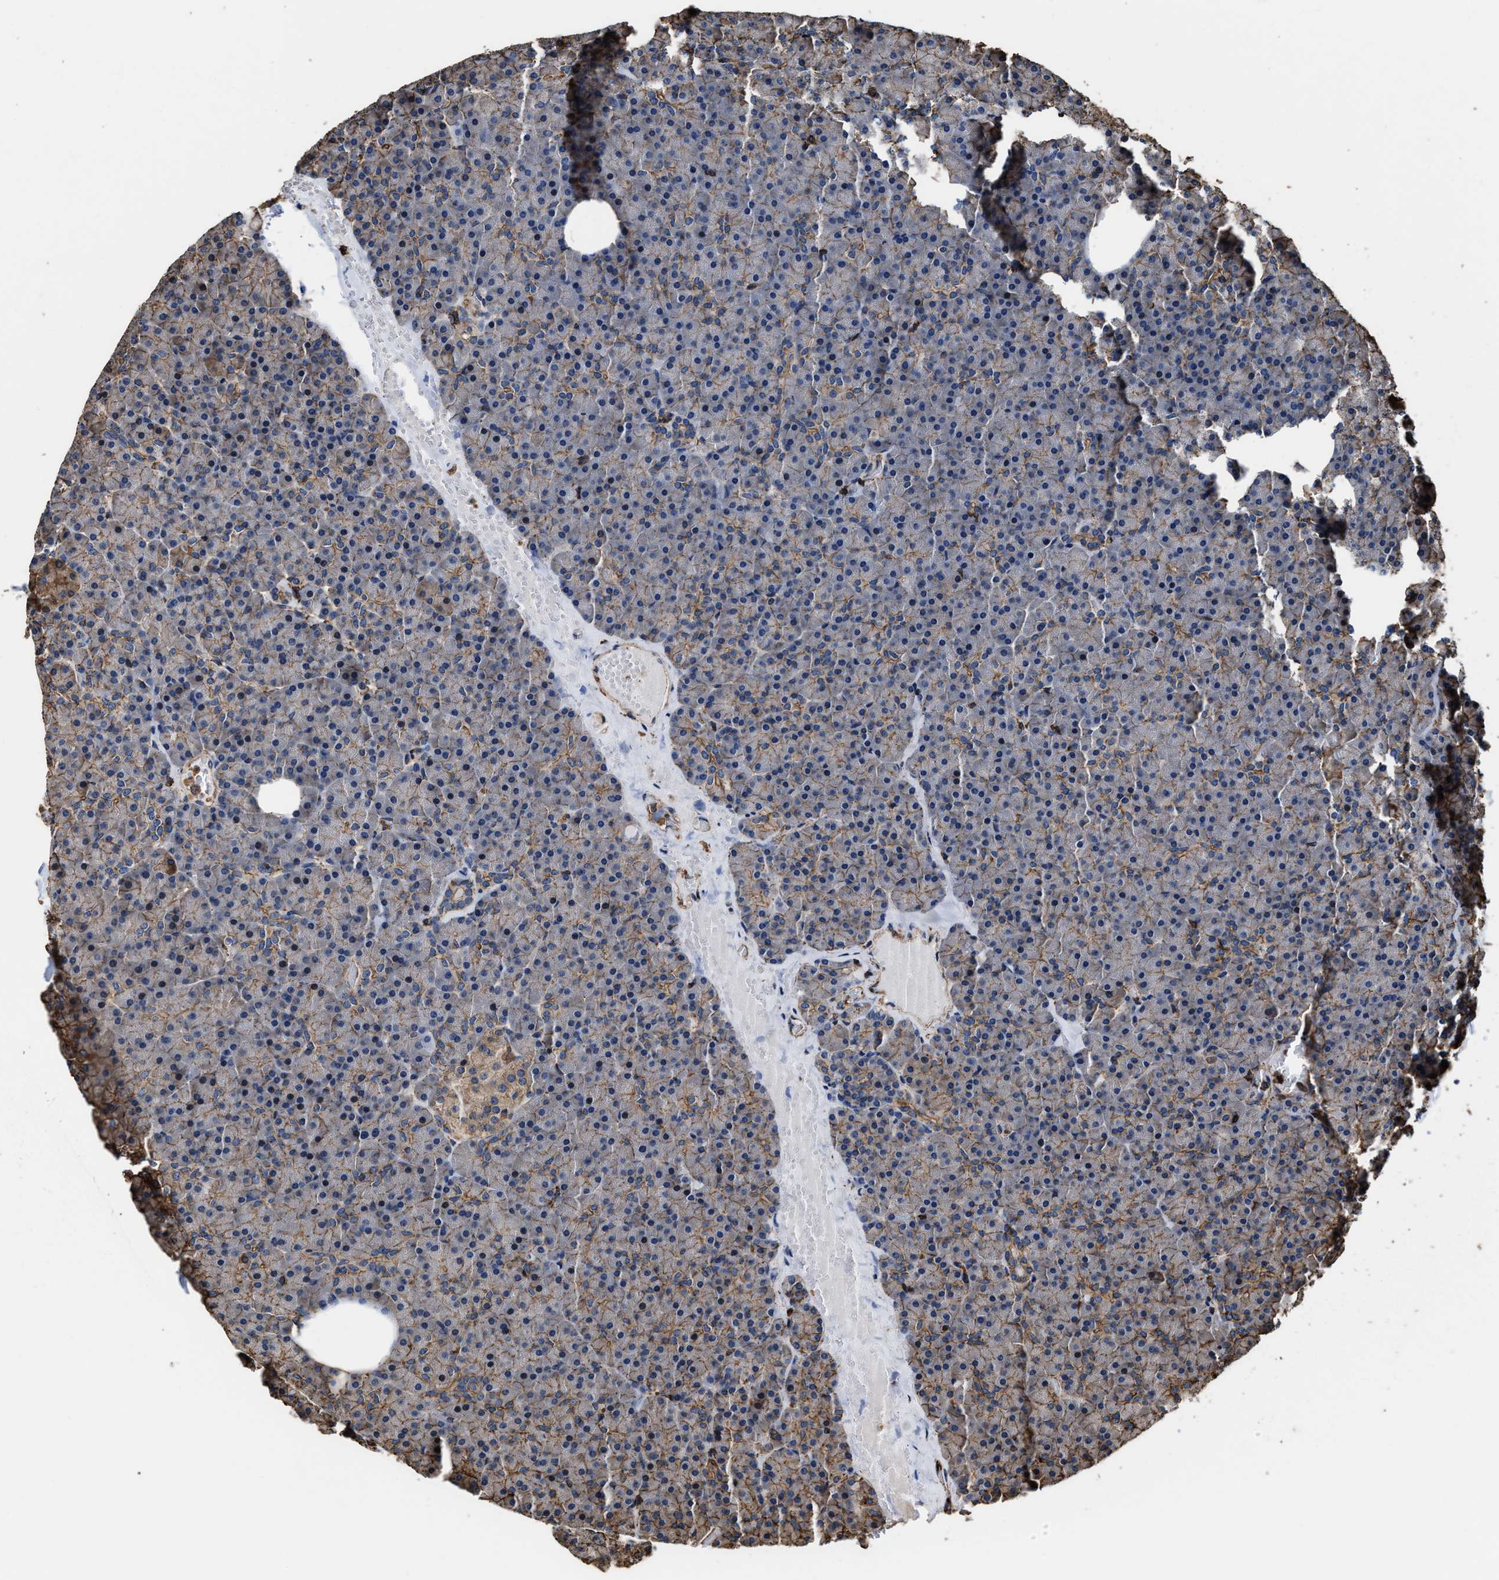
{"staining": {"intensity": "weak", "quantity": ">75%", "location": "cytoplasmic/membranous"}, "tissue": "pancreas", "cell_type": "Exocrine glandular cells", "image_type": "normal", "snomed": [{"axis": "morphology", "description": "Normal tissue, NOS"}, {"axis": "morphology", "description": "Carcinoid, malignant, NOS"}, {"axis": "topography", "description": "Pancreas"}], "caption": "A high-resolution histopathology image shows immunohistochemistry (IHC) staining of unremarkable pancreas, which demonstrates weak cytoplasmic/membranous staining in approximately >75% of exocrine glandular cells.", "gene": "KBTBD2", "patient": {"sex": "female", "age": 35}}